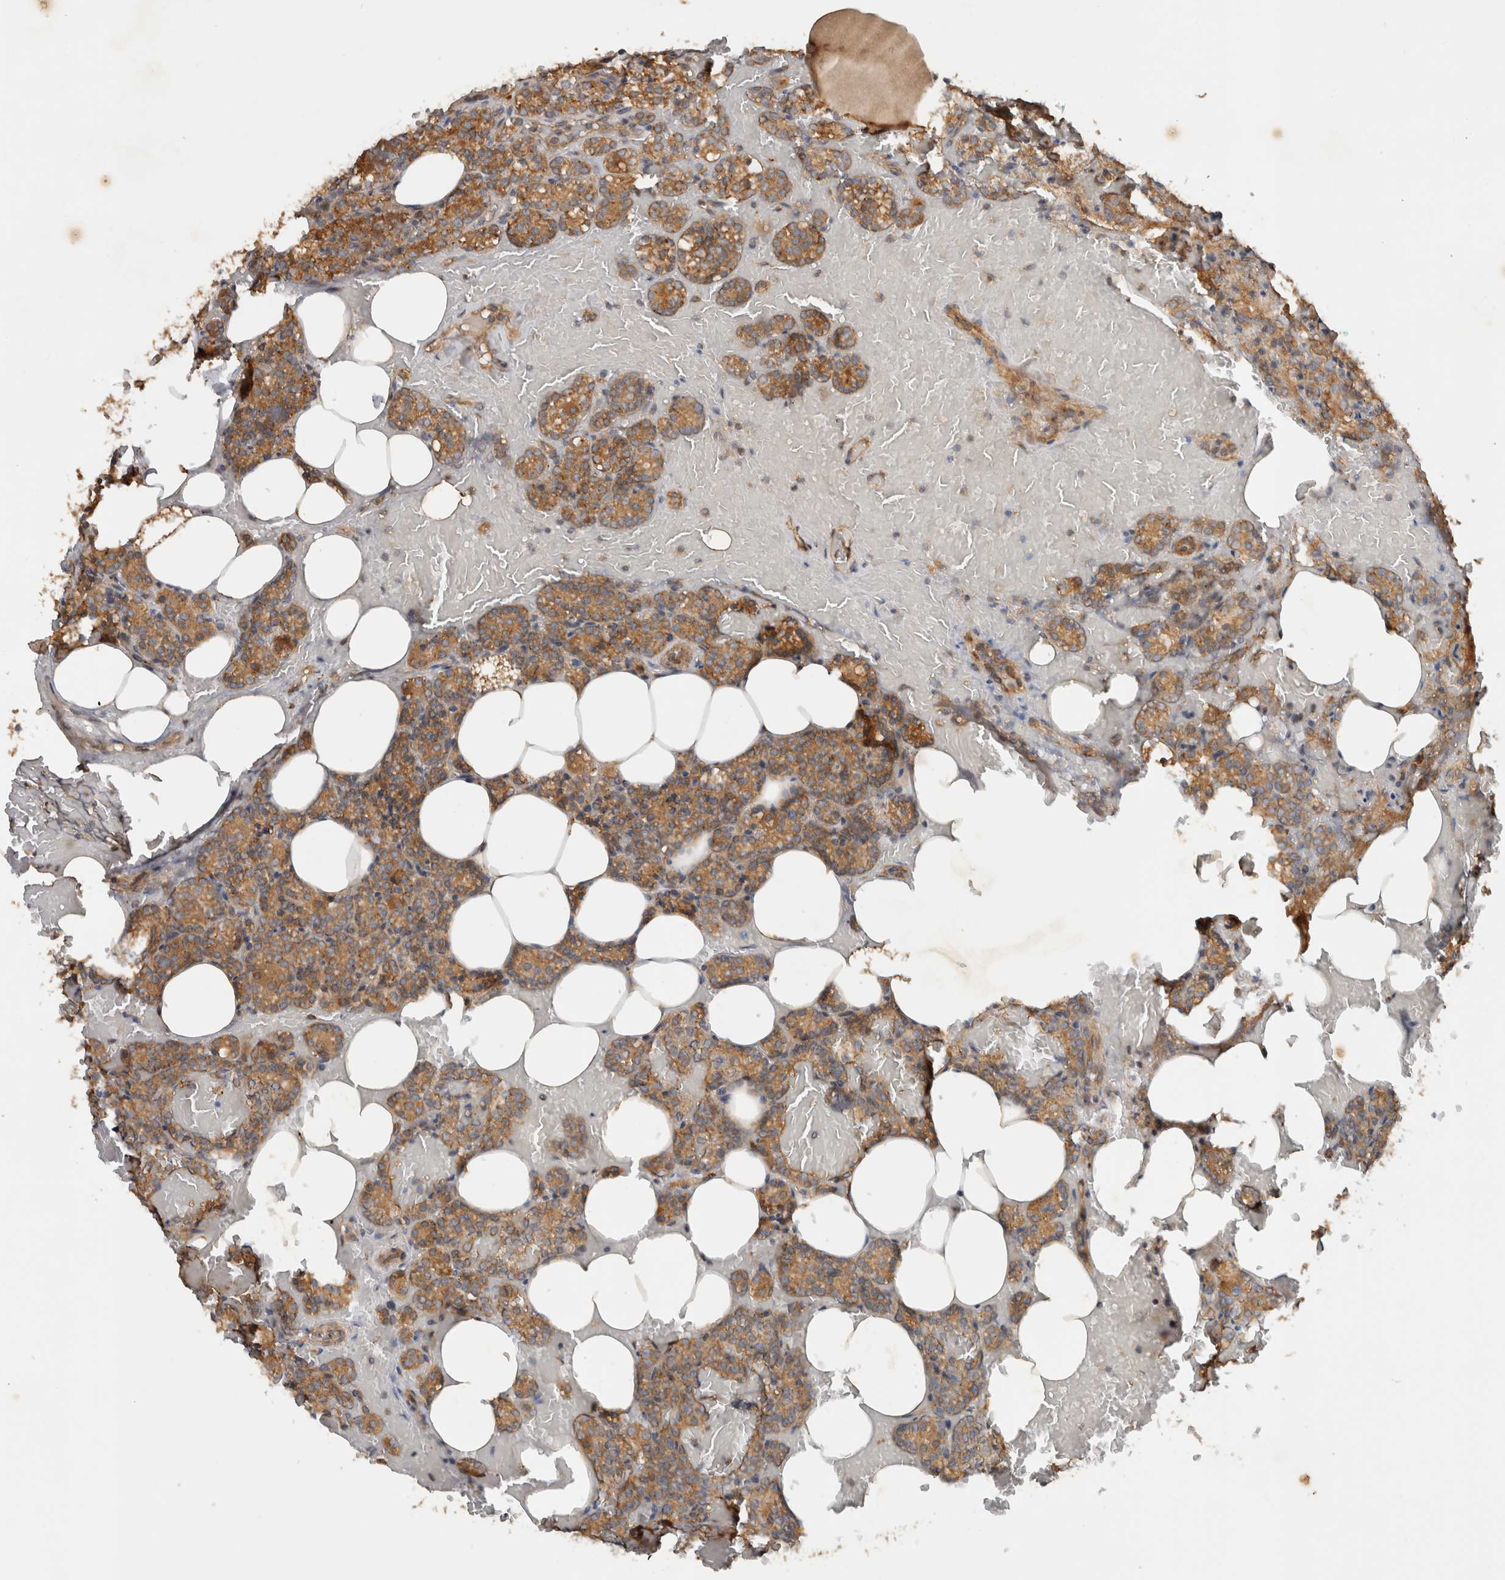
{"staining": {"intensity": "strong", "quantity": ">75%", "location": "cytoplasmic/membranous"}, "tissue": "parathyroid gland", "cell_type": "Glandular cells", "image_type": "normal", "snomed": [{"axis": "morphology", "description": "Normal tissue, NOS"}, {"axis": "topography", "description": "Parathyroid gland"}], "caption": "A brown stain highlights strong cytoplasmic/membranous expression of a protein in glandular cells of normal parathyroid gland. Using DAB (brown) and hematoxylin (blue) stains, captured at high magnification using brightfield microscopy.", "gene": "ARMC9", "patient": {"sex": "female", "age": 78}}